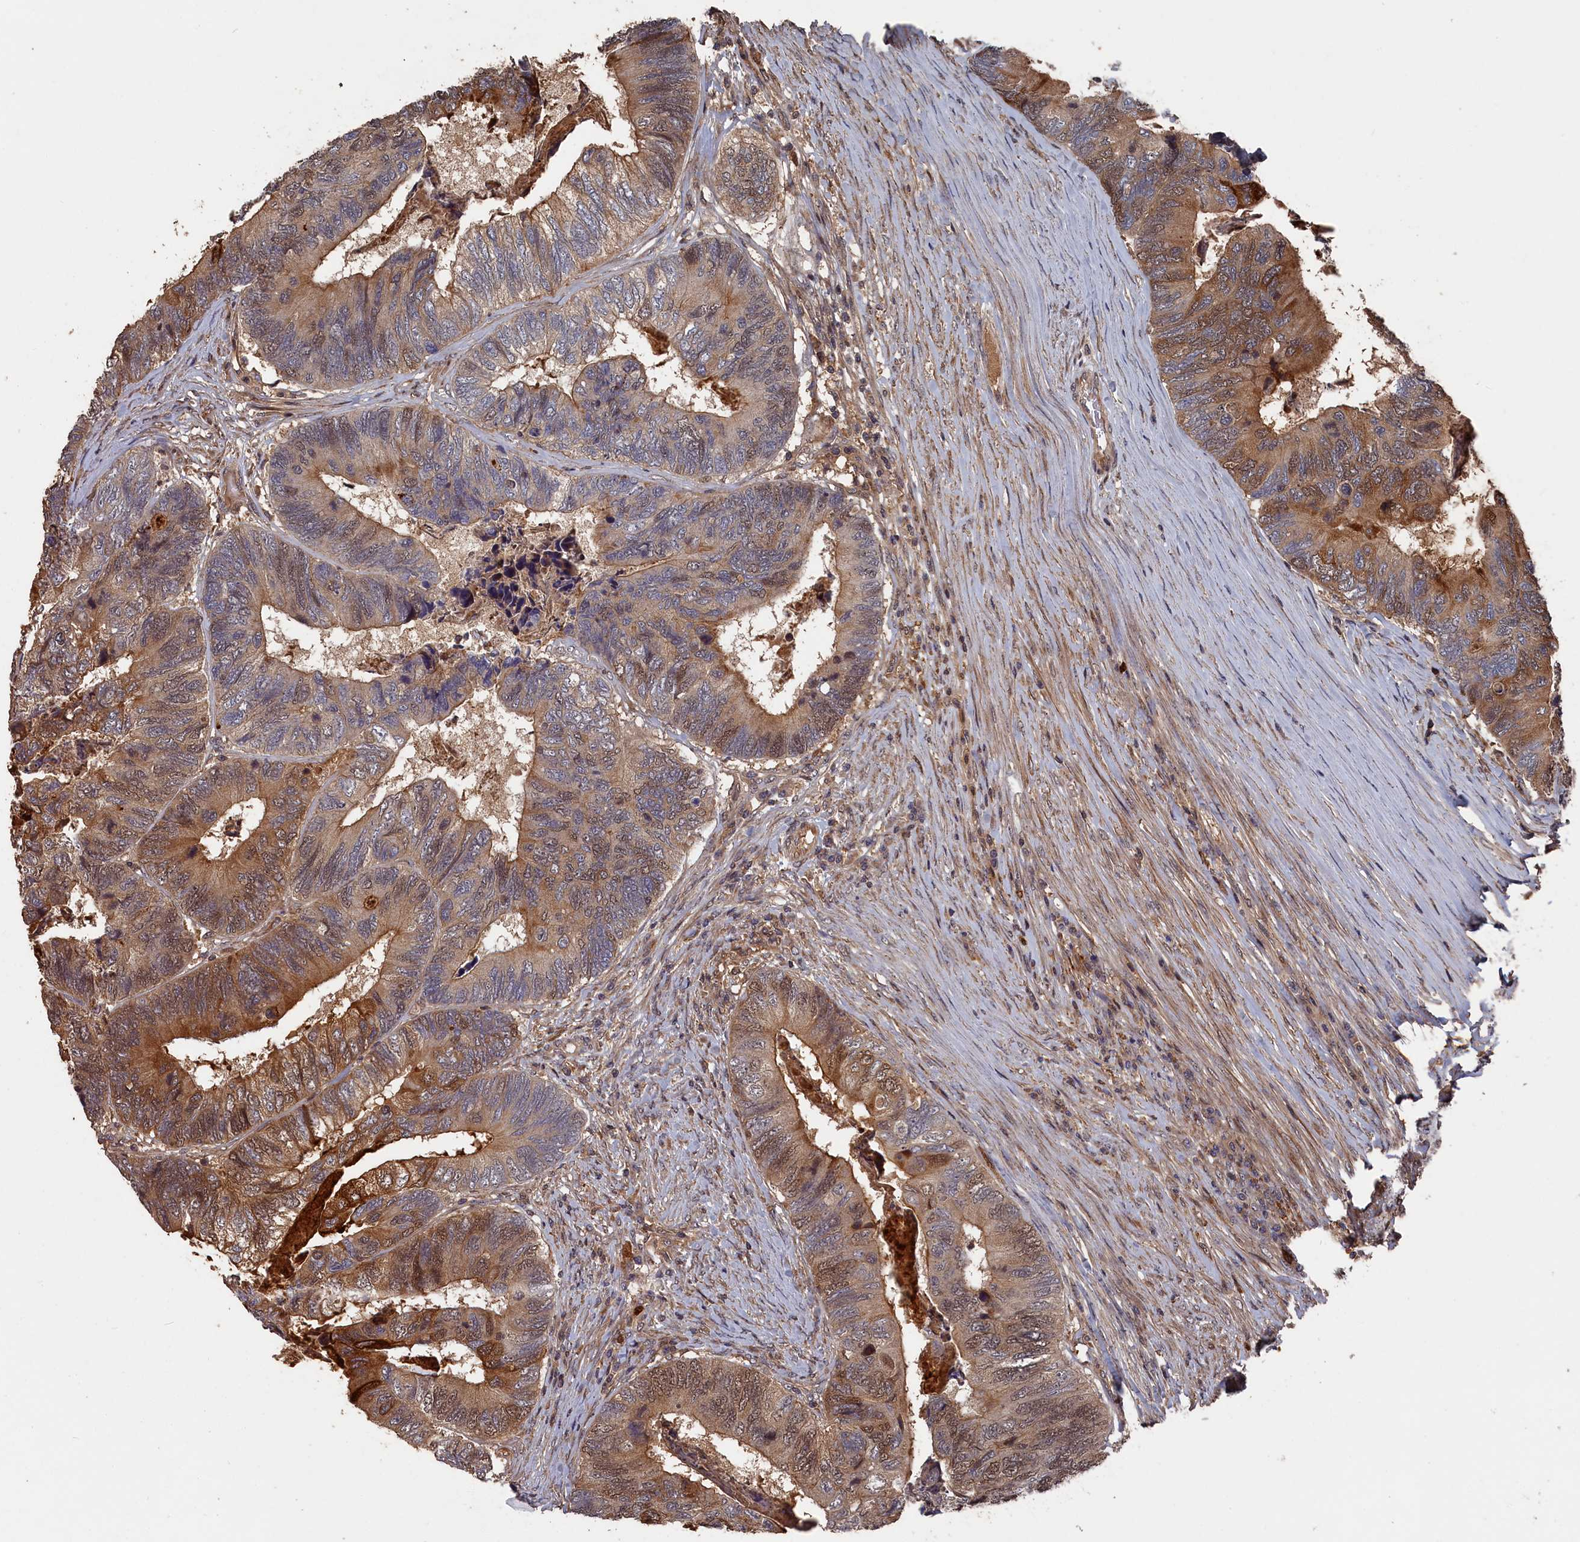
{"staining": {"intensity": "moderate", "quantity": "25%-75%", "location": "cytoplasmic/membranous,nuclear"}, "tissue": "colorectal cancer", "cell_type": "Tumor cells", "image_type": "cancer", "snomed": [{"axis": "morphology", "description": "Adenocarcinoma, NOS"}, {"axis": "topography", "description": "Colon"}], "caption": "Colorectal cancer was stained to show a protein in brown. There is medium levels of moderate cytoplasmic/membranous and nuclear expression in approximately 25%-75% of tumor cells. (DAB IHC with brightfield microscopy, high magnification).", "gene": "RMI2", "patient": {"sex": "female", "age": 67}}